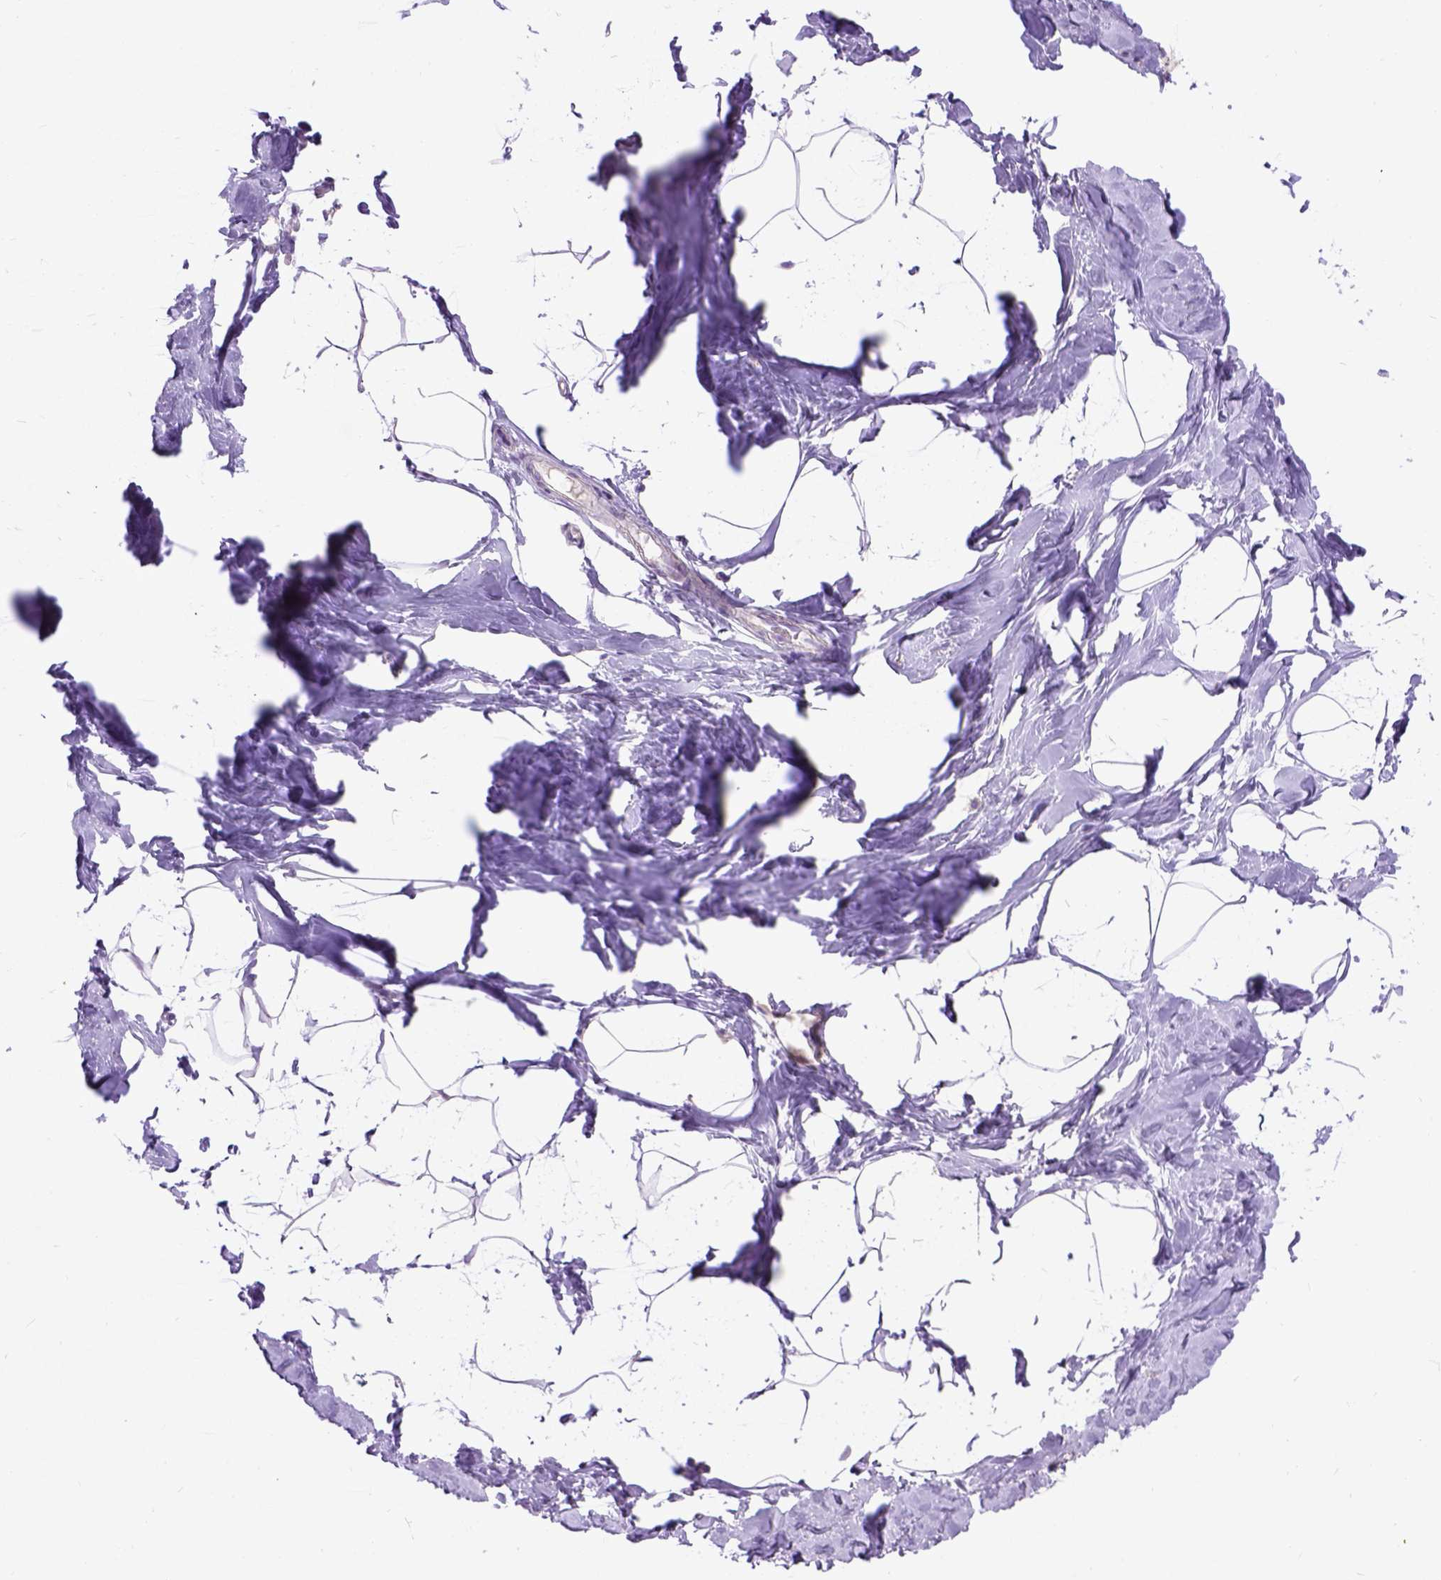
{"staining": {"intensity": "negative", "quantity": "none", "location": "none"}, "tissue": "breast", "cell_type": "Adipocytes", "image_type": "normal", "snomed": [{"axis": "morphology", "description": "Normal tissue, NOS"}, {"axis": "topography", "description": "Breast"}], "caption": "A micrograph of breast stained for a protein shows no brown staining in adipocytes. (DAB (3,3'-diaminobenzidine) immunohistochemistry (IHC) visualized using brightfield microscopy, high magnification).", "gene": "MAPT", "patient": {"sex": "female", "age": 32}}